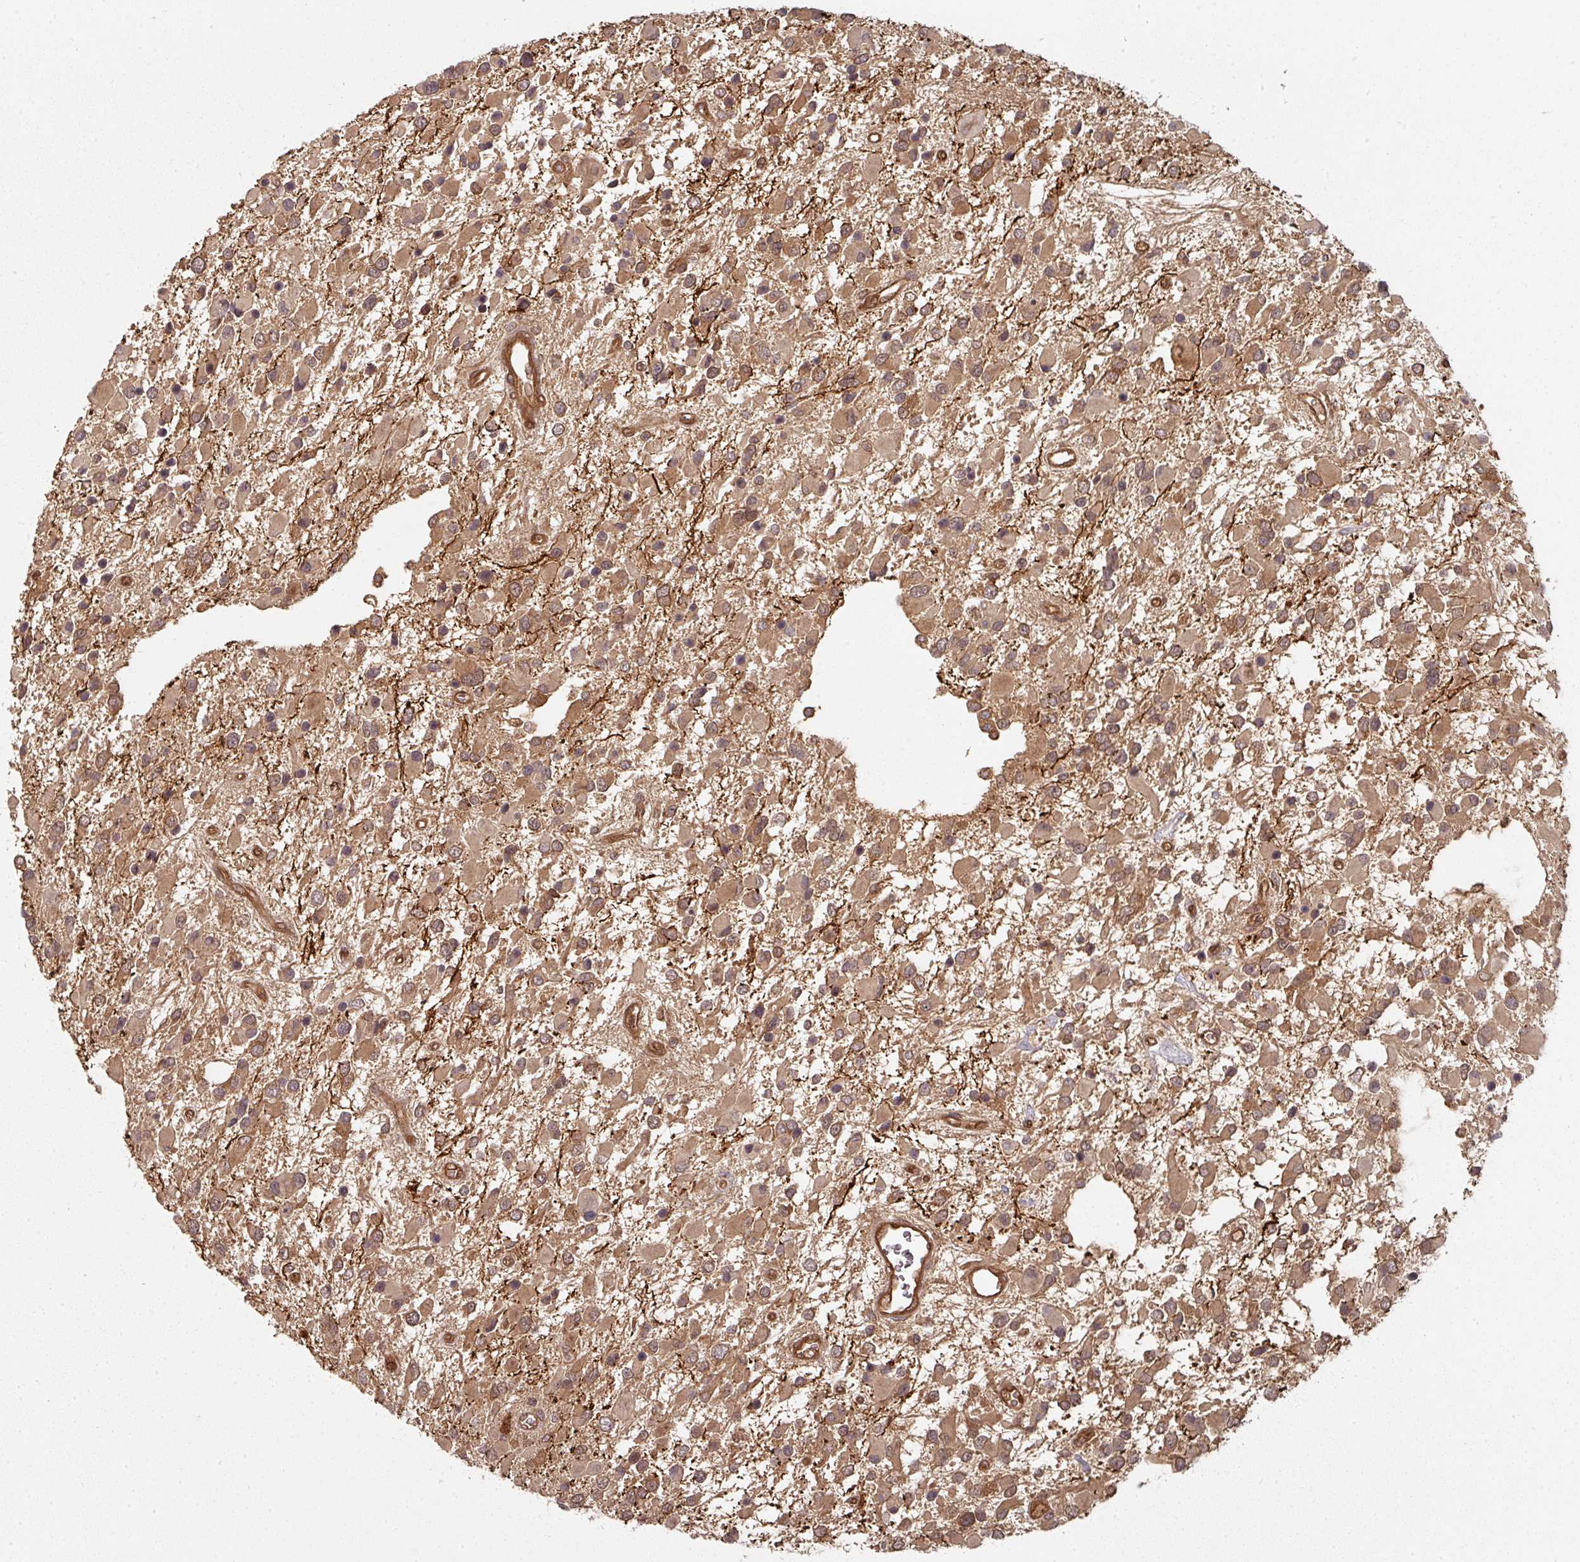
{"staining": {"intensity": "moderate", "quantity": ">75%", "location": "cytoplasmic/membranous"}, "tissue": "glioma", "cell_type": "Tumor cells", "image_type": "cancer", "snomed": [{"axis": "morphology", "description": "Glioma, malignant, High grade"}, {"axis": "topography", "description": "Brain"}], "caption": "Immunohistochemical staining of malignant glioma (high-grade) demonstrates medium levels of moderate cytoplasmic/membranous protein staining in about >75% of tumor cells.", "gene": "EIF4EBP2", "patient": {"sex": "male", "age": 53}}